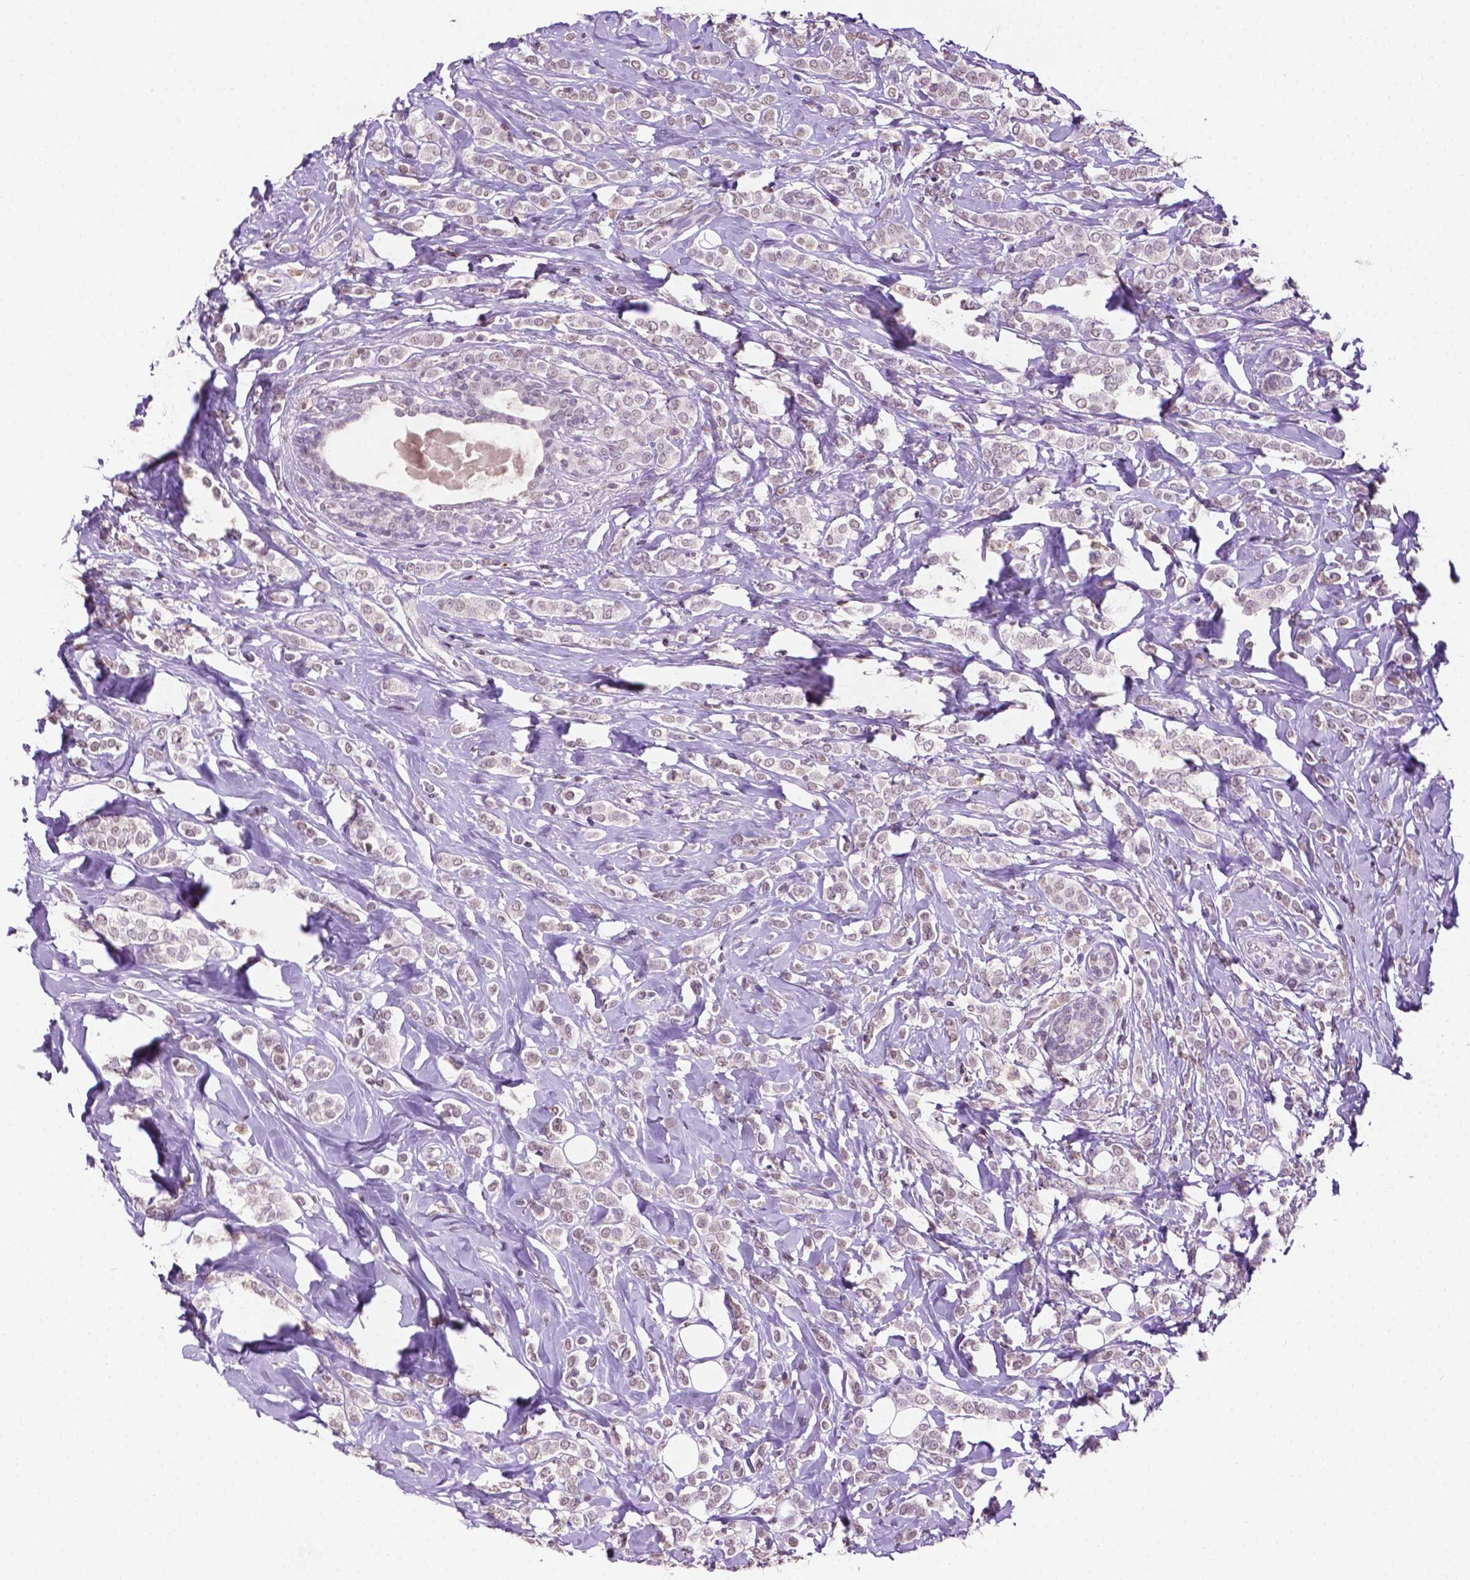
{"staining": {"intensity": "weak", "quantity": ">75%", "location": "nuclear"}, "tissue": "breast cancer", "cell_type": "Tumor cells", "image_type": "cancer", "snomed": [{"axis": "morphology", "description": "Lobular carcinoma"}, {"axis": "topography", "description": "Breast"}], "caption": "Breast cancer (lobular carcinoma) stained with a brown dye reveals weak nuclear positive expression in about >75% of tumor cells.", "gene": "PTPN6", "patient": {"sex": "female", "age": 49}}